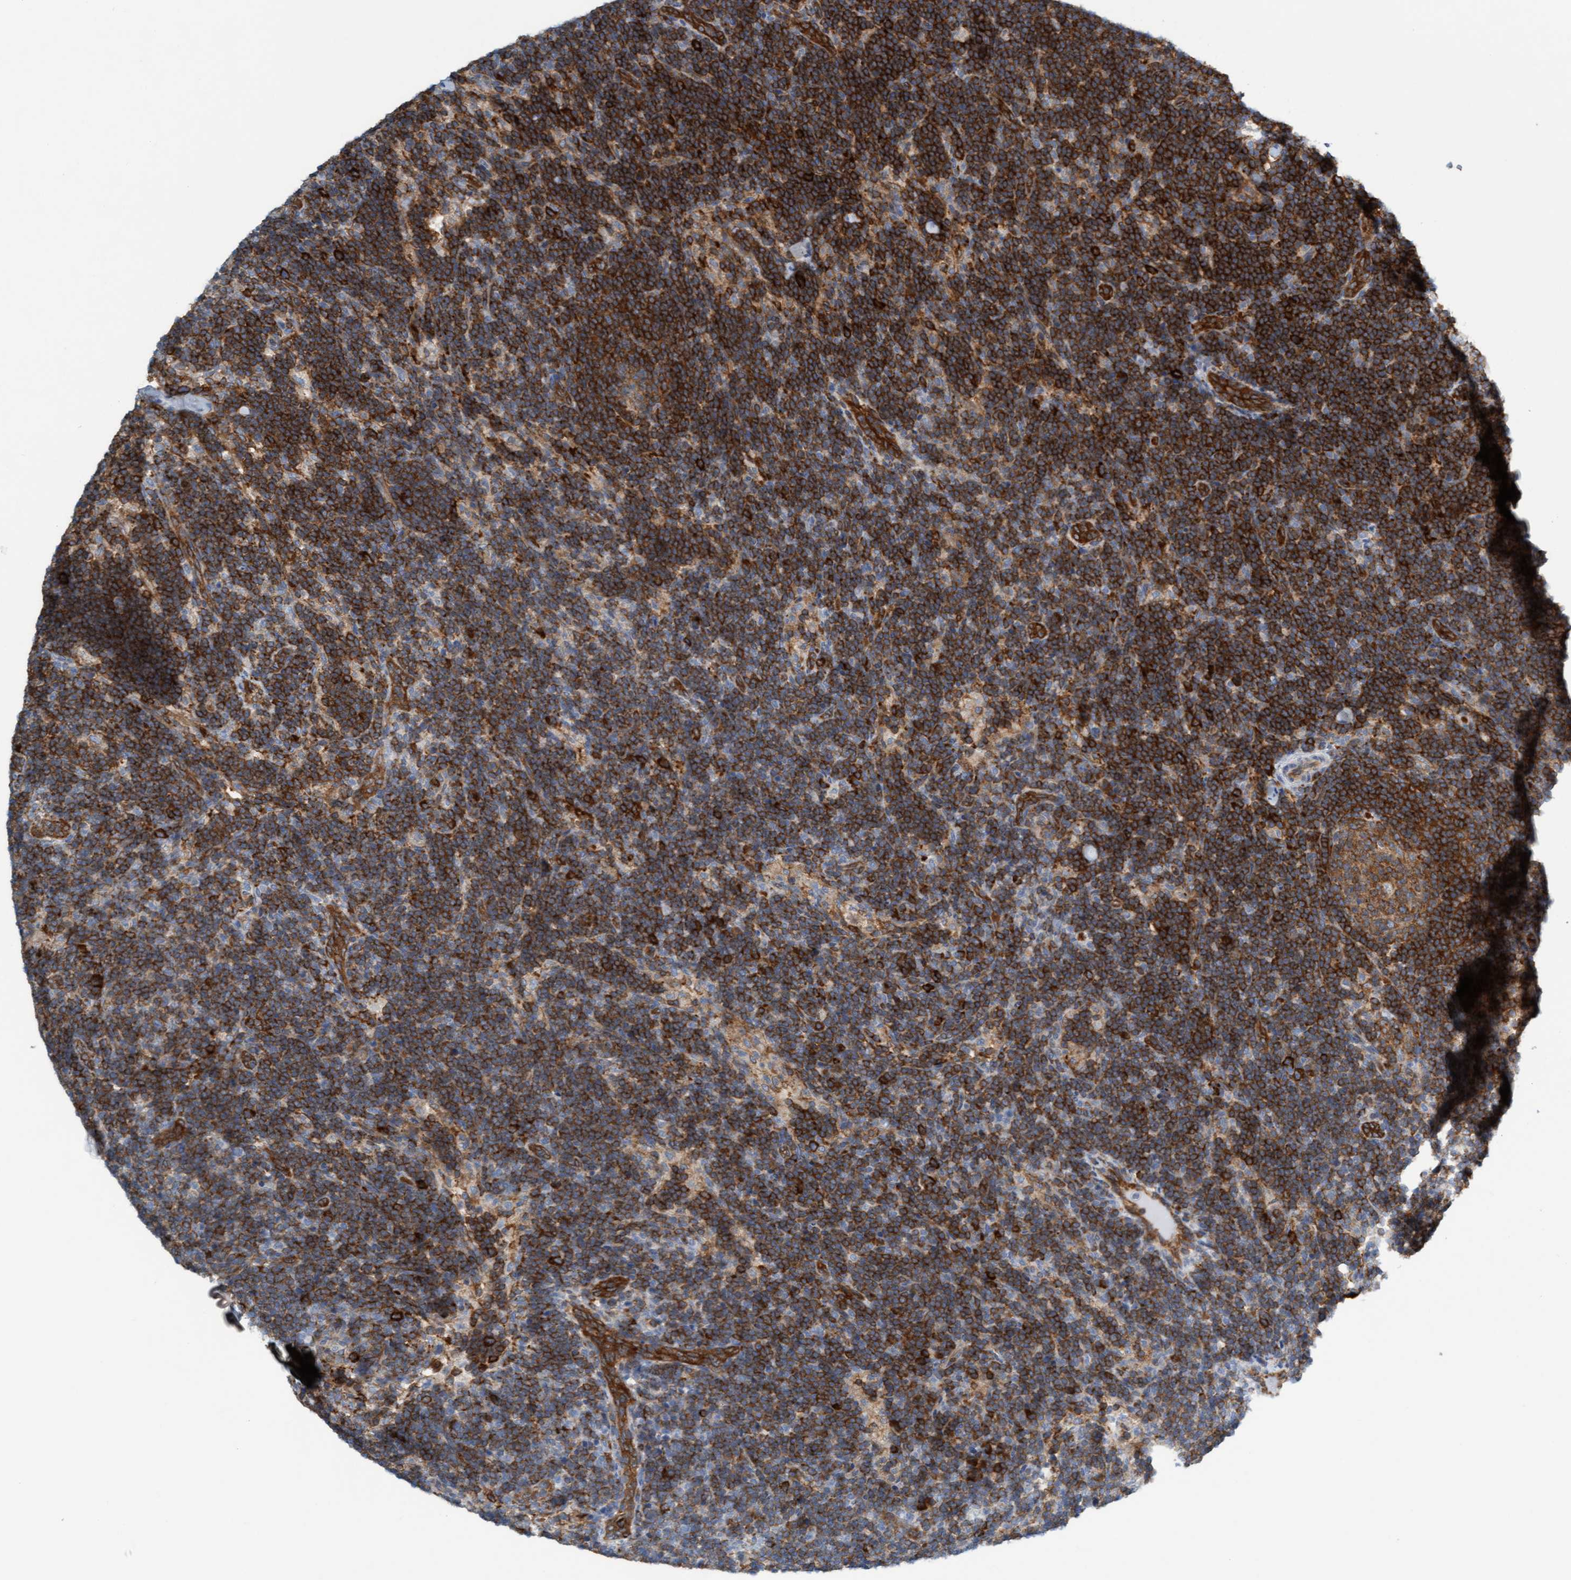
{"staining": {"intensity": "moderate", "quantity": ">75%", "location": "cytoplasmic/membranous"}, "tissue": "lymph node", "cell_type": "Germinal center cells", "image_type": "normal", "snomed": [{"axis": "morphology", "description": "Normal tissue, NOS"}, {"axis": "topography", "description": "Lymph node"}], "caption": "Immunohistochemical staining of unremarkable human lymph node displays >75% levels of moderate cytoplasmic/membranous protein staining in approximately >75% of germinal center cells.", "gene": "PRKD2", "patient": {"sex": "female", "age": 22}}